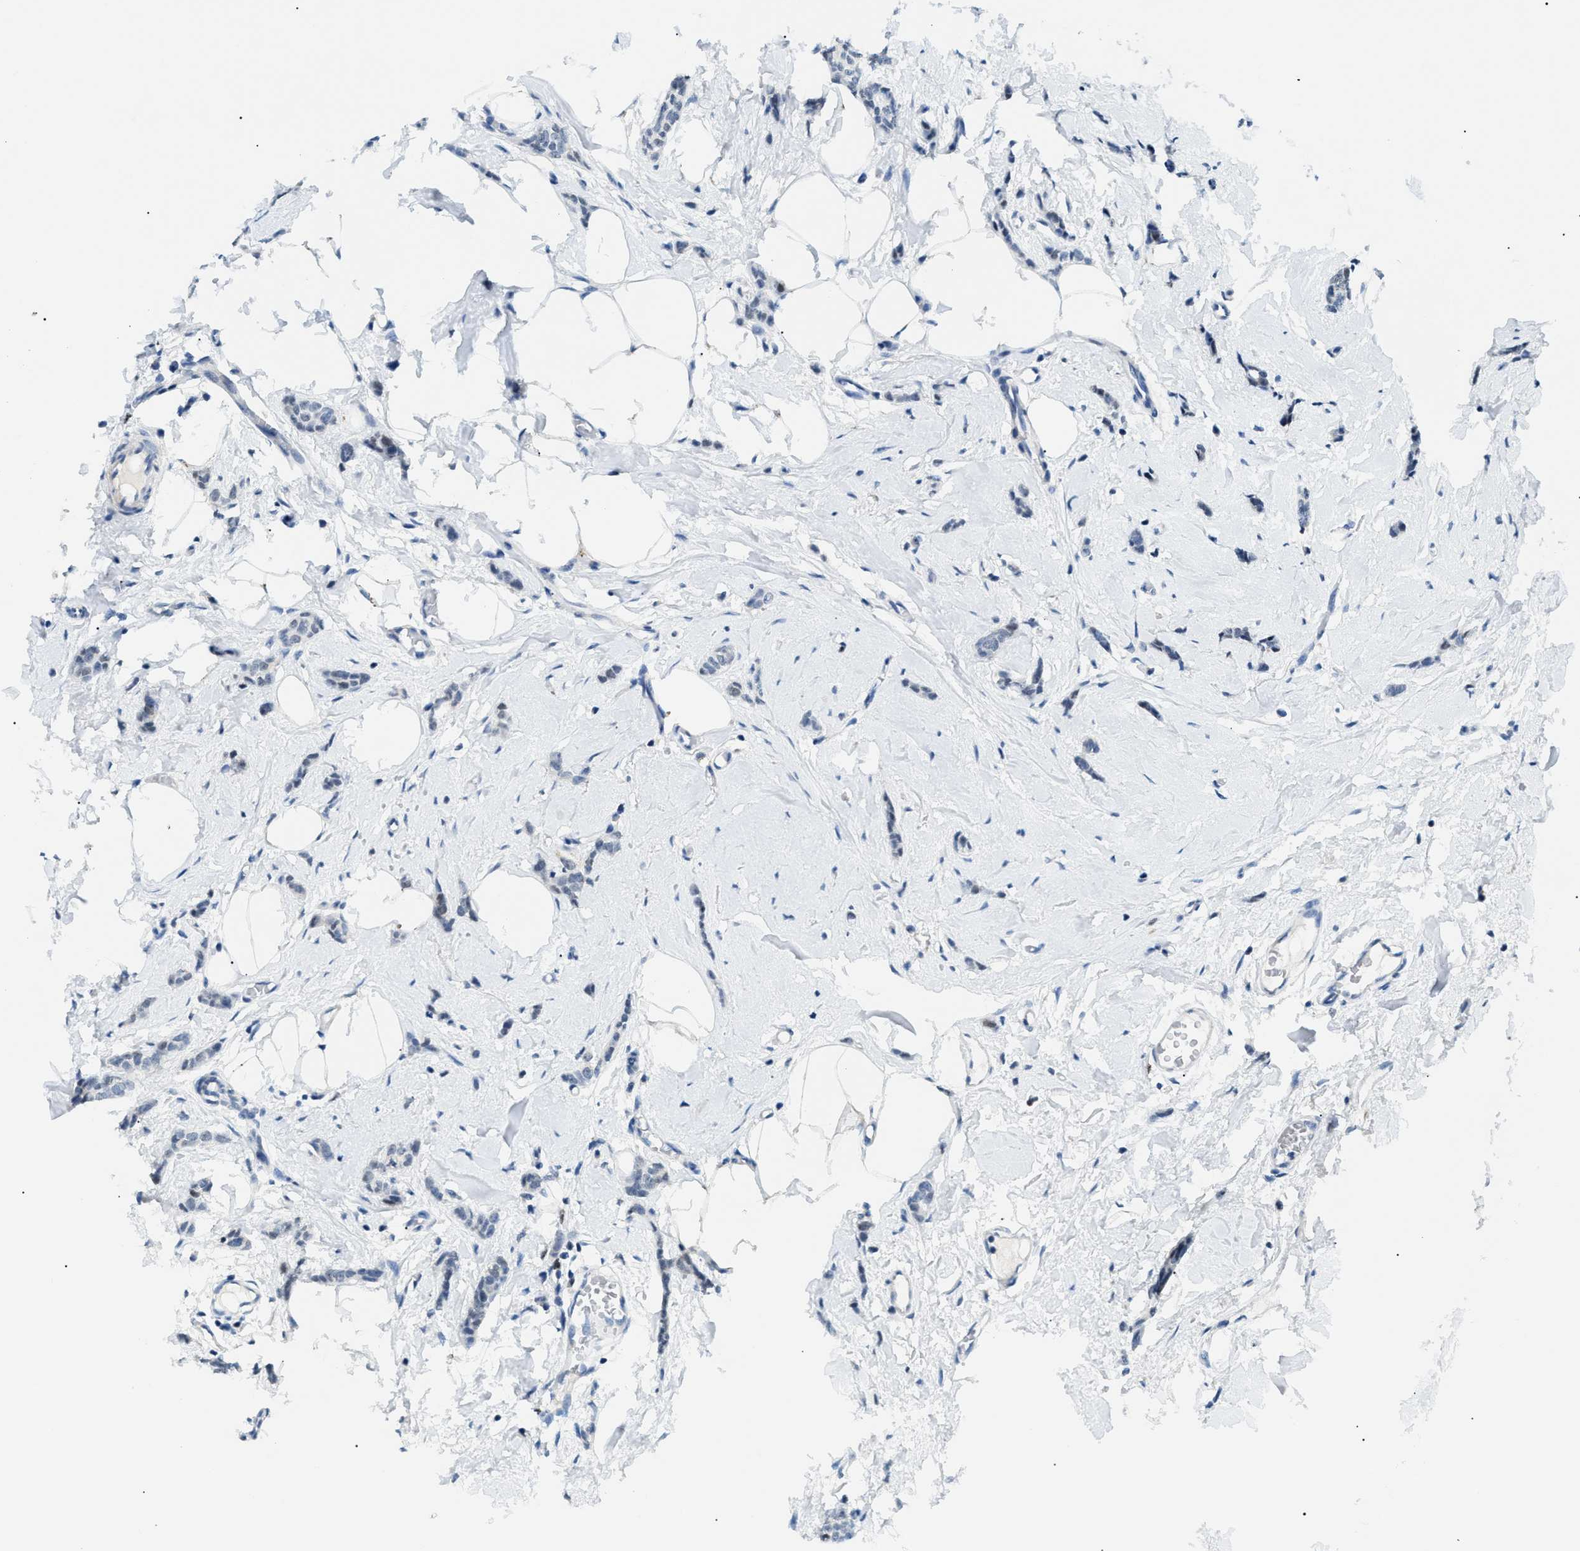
{"staining": {"intensity": "negative", "quantity": "none", "location": "none"}, "tissue": "breast cancer", "cell_type": "Tumor cells", "image_type": "cancer", "snomed": [{"axis": "morphology", "description": "Lobular carcinoma"}, {"axis": "topography", "description": "Skin"}, {"axis": "topography", "description": "Breast"}], "caption": "Immunohistochemical staining of breast cancer (lobular carcinoma) displays no significant staining in tumor cells.", "gene": "SMARCC1", "patient": {"sex": "female", "age": 46}}